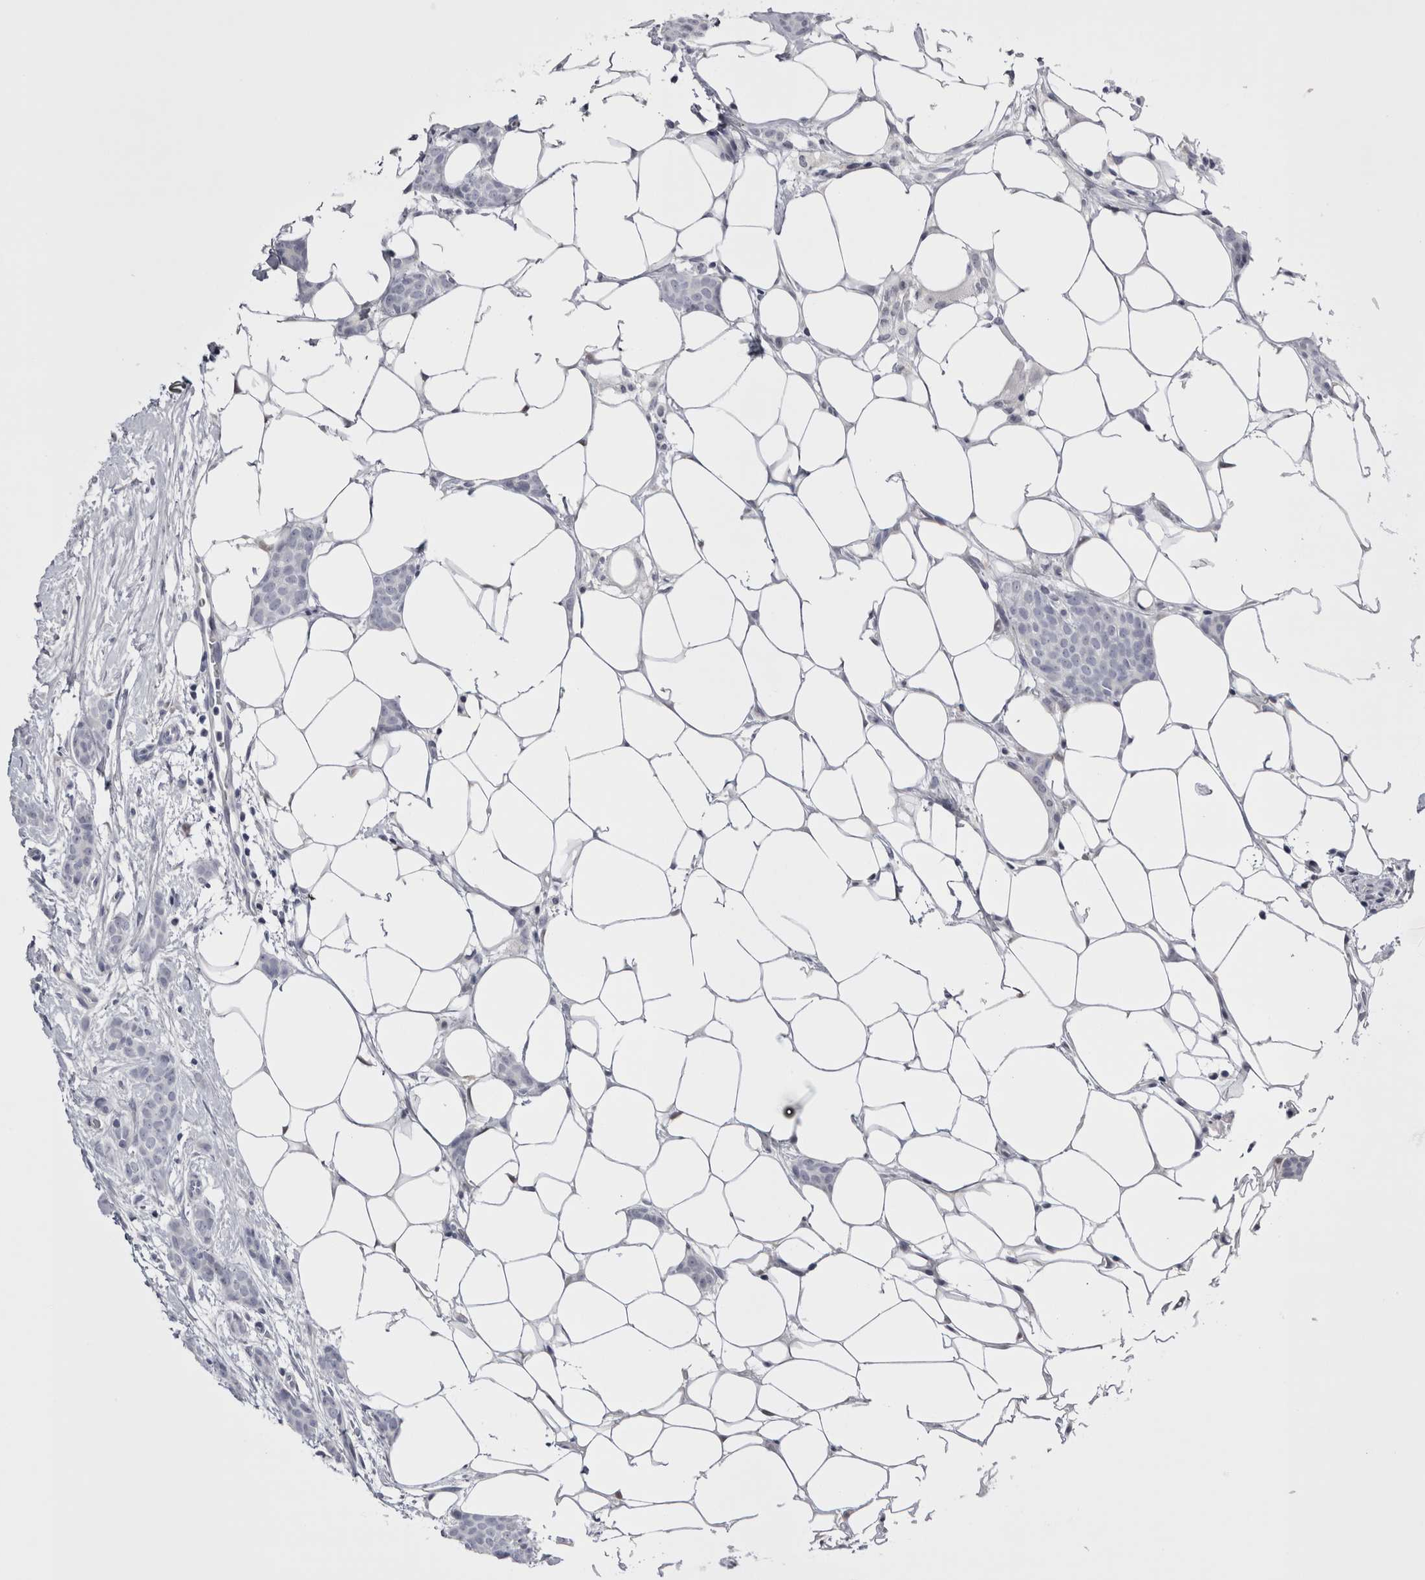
{"staining": {"intensity": "negative", "quantity": "none", "location": "none"}, "tissue": "breast cancer", "cell_type": "Tumor cells", "image_type": "cancer", "snomed": [{"axis": "morphology", "description": "Lobular carcinoma"}, {"axis": "topography", "description": "Skin"}, {"axis": "topography", "description": "Breast"}], "caption": "Lobular carcinoma (breast) stained for a protein using immunohistochemistry reveals no expression tumor cells.", "gene": "FNDC8", "patient": {"sex": "female", "age": 46}}